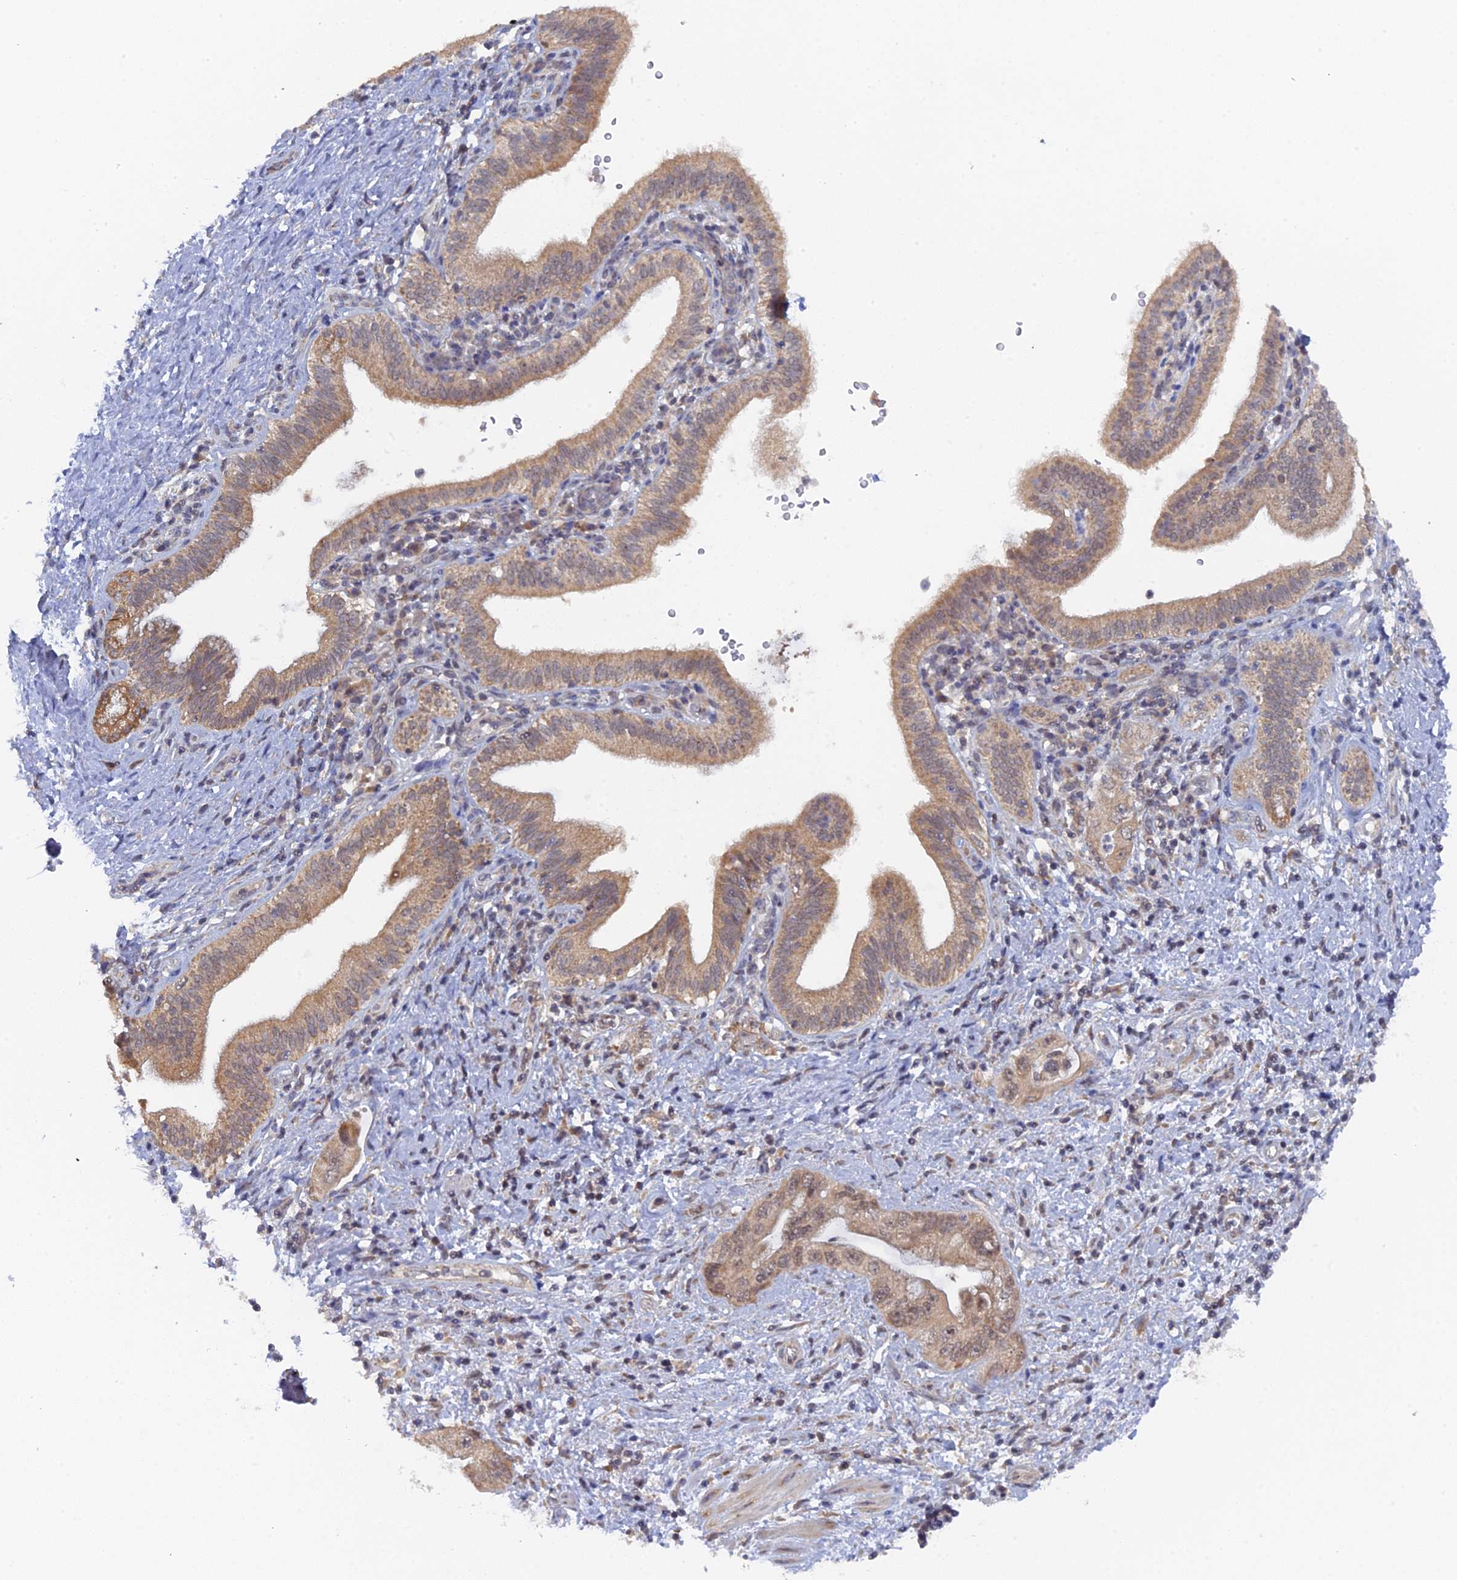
{"staining": {"intensity": "moderate", "quantity": ">75%", "location": "cytoplasmic/membranous,nuclear"}, "tissue": "pancreatic cancer", "cell_type": "Tumor cells", "image_type": "cancer", "snomed": [{"axis": "morphology", "description": "Adenocarcinoma, NOS"}, {"axis": "topography", "description": "Pancreas"}], "caption": "There is medium levels of moderate cytoplasmic/membranous and nuclear expression in tumor cells of pancreatic cancer, as demonstrated by immunohistochemical staining (brown color).", "gene": "MIGA2", "patient": {"sex": "female", "age": 73}}